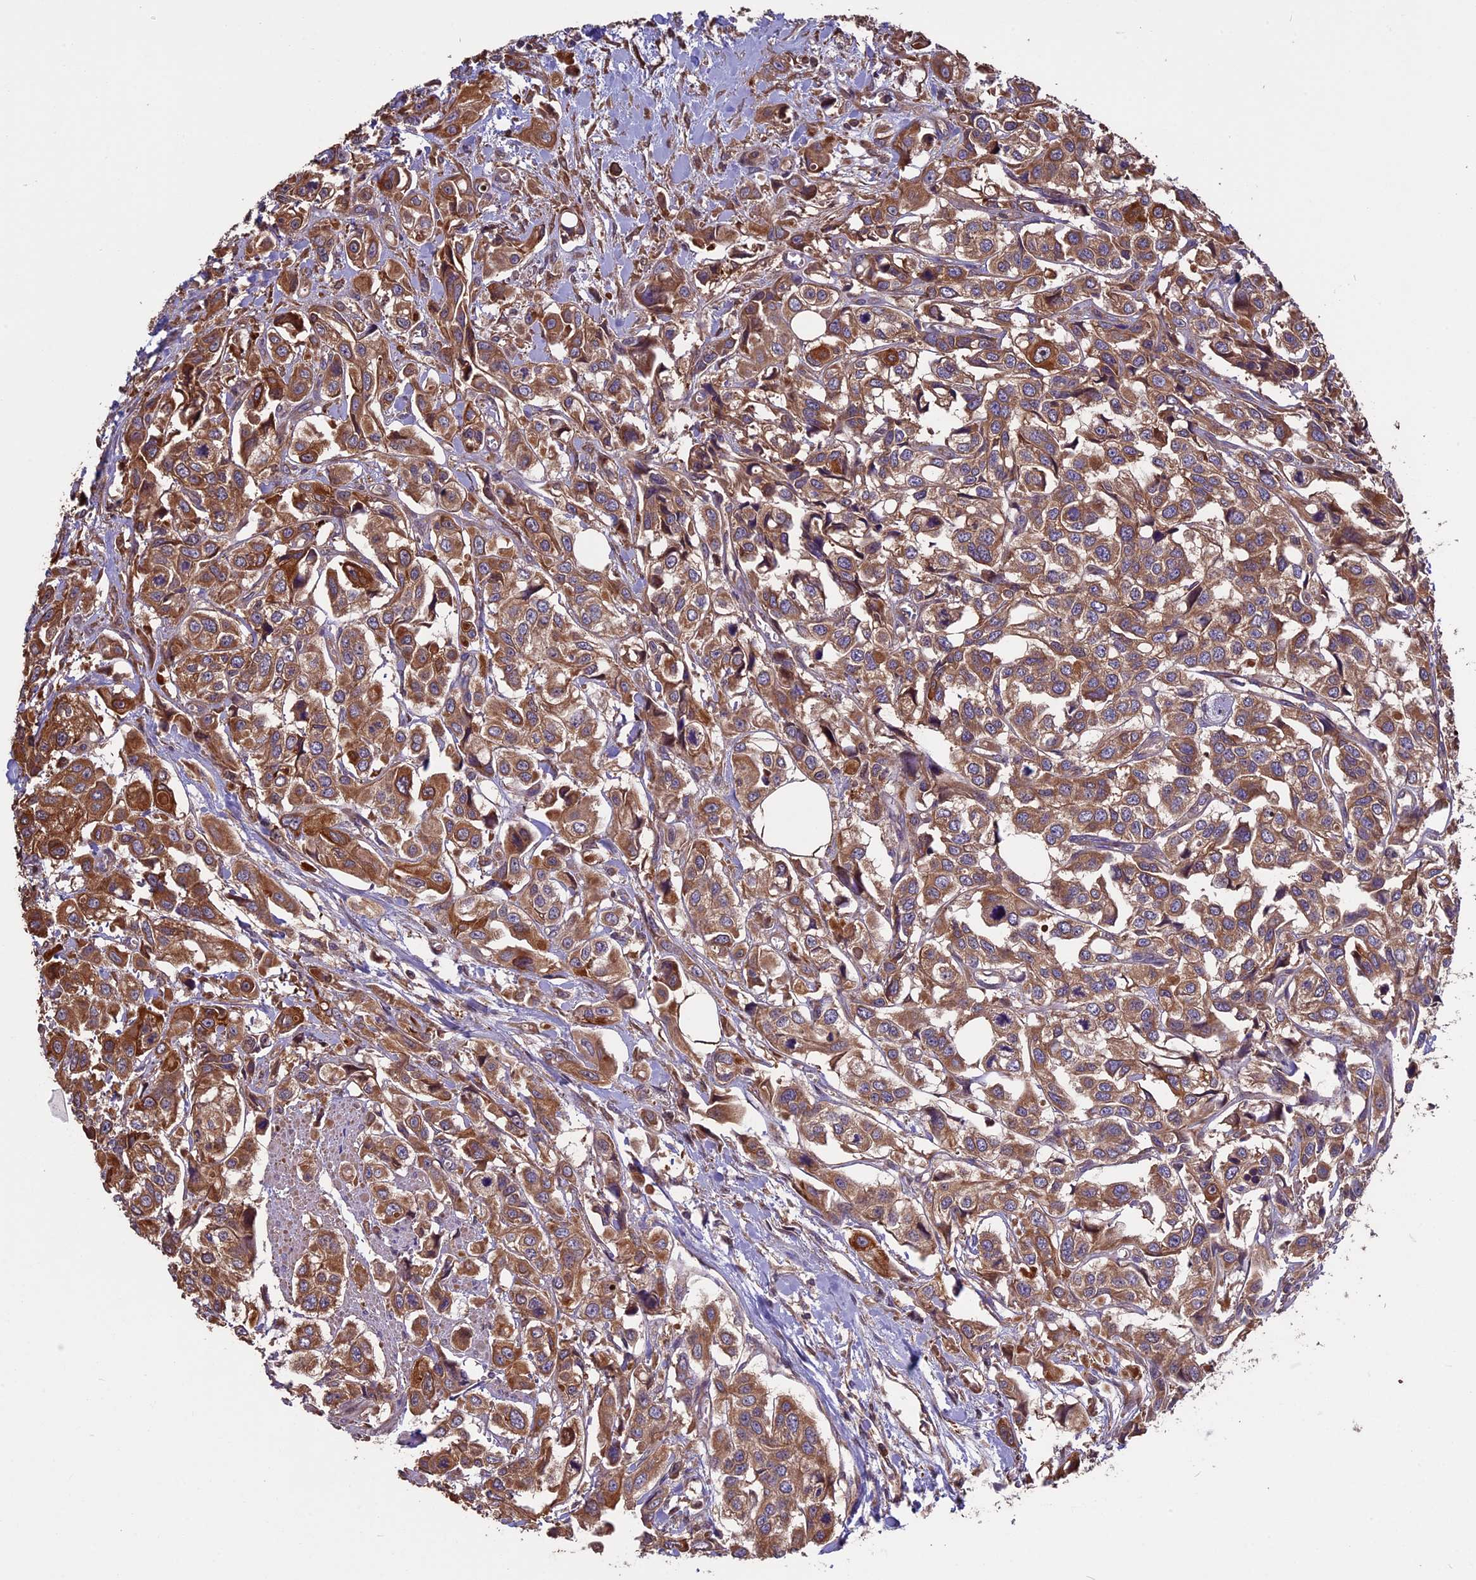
{"staining": {"intensity": "moderate", "quantity": ">75%", "location": "cytoplasmic/membranous"}, "tissue": "urothelial cancer", "cell_type": "Tumor cells", "image_type": "cancer", "snomed": [{"axis": "morphology", "description": "Urothelial carcinoma, High grade"}, {"axis": "topography", "description": "Urinary bladder"}], "caption": "Urothelial cancer tissue demonstrates moderate cytoplasmic/membranous expression in about >75% of tumor cells", "gene": "VWA3A", "patient": {"sex": "male", "age": 67}}